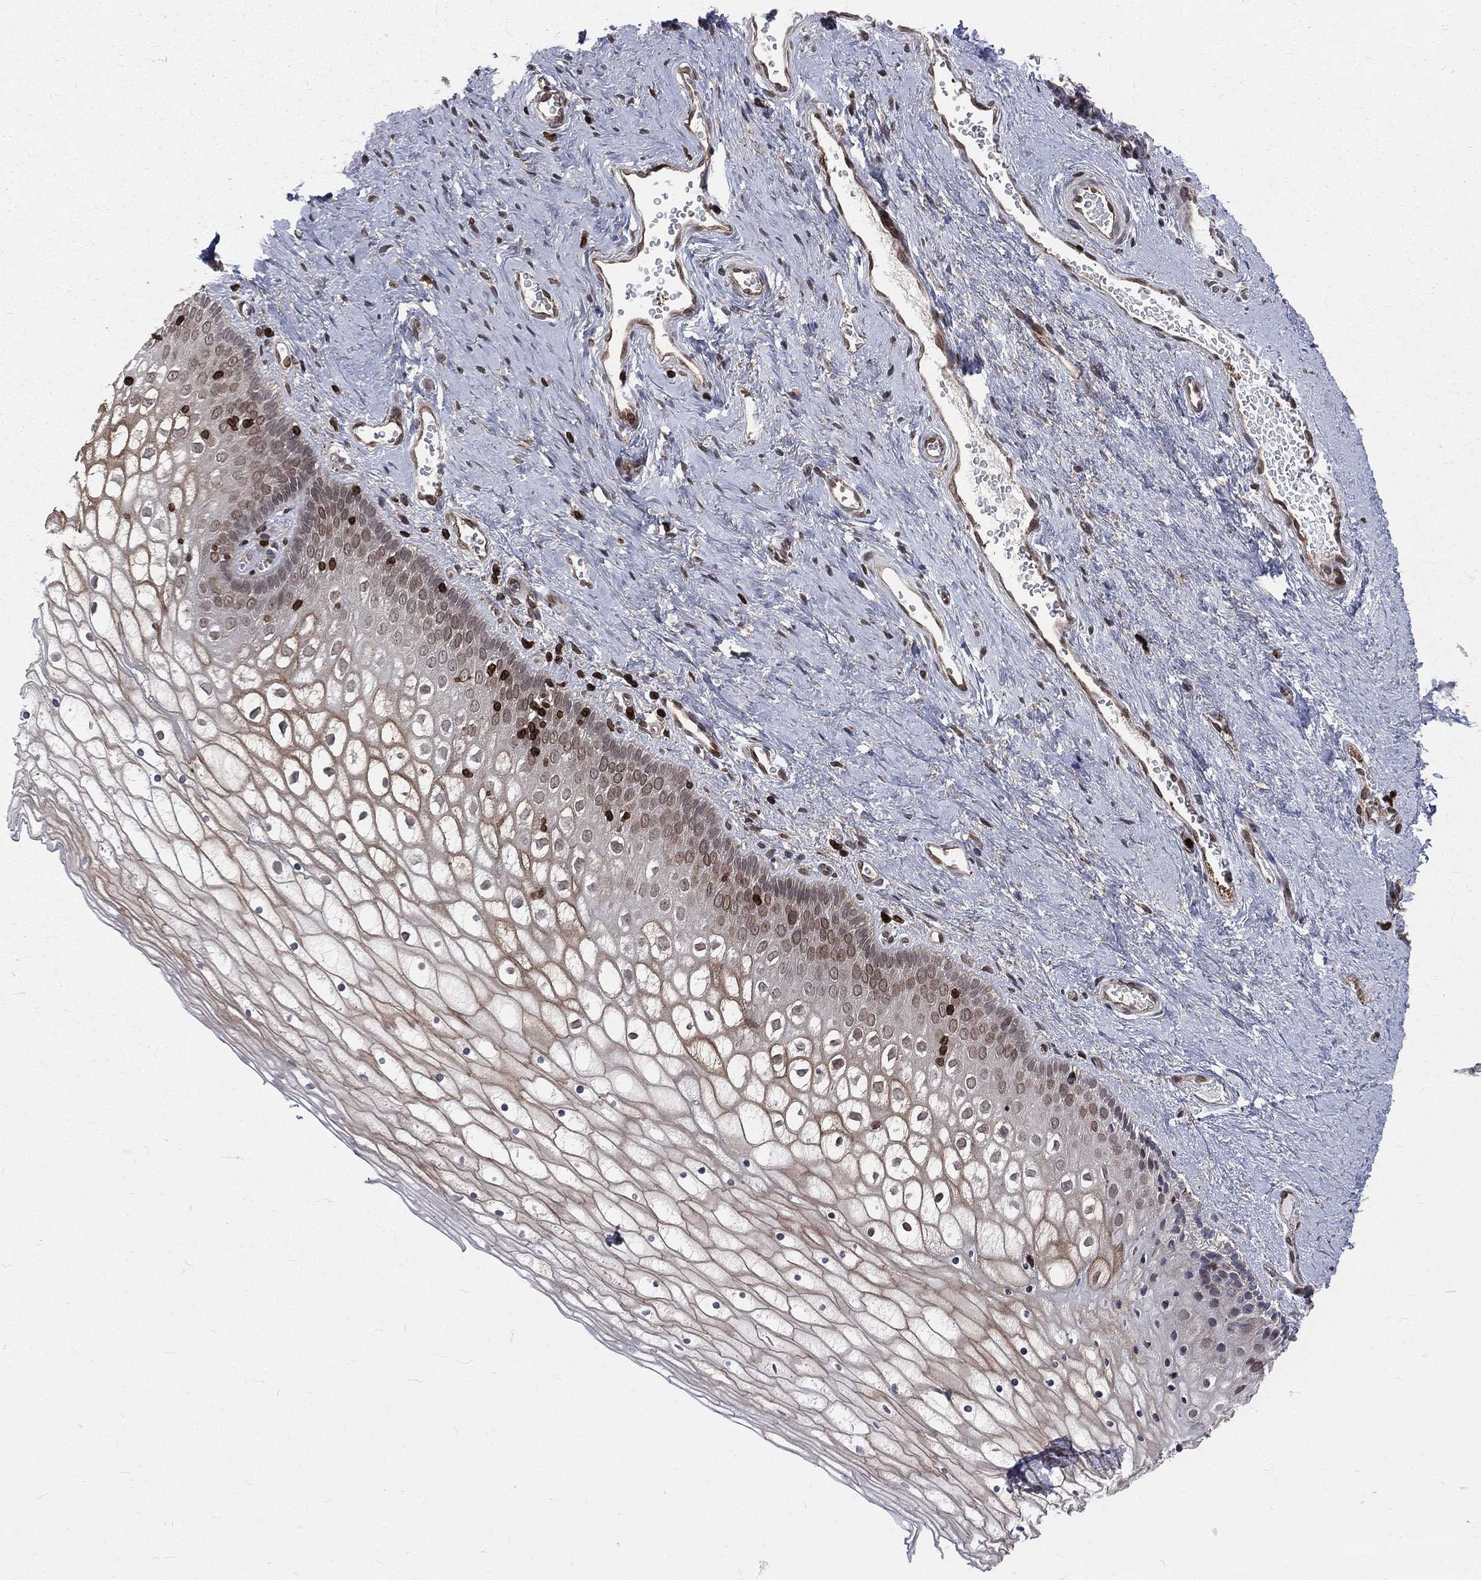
{"staining": {"intensity": "moderate", "quantity": "<25%", "location": "cytoplasmic/membranous,nuclear"}, "tissue": "vagina", "cell_type": "Squamous epithelial cells", "image_type": "normal", "snomed": [{"axis": "morphology", "description": "Normal tissue, NOS"}, {"axis": "topography", "description": "Vagina"}], "caption": "Normal vagina was stained to show a protein in brown. There is low levels of moderate cytoplasmic/membranous,nuclear staining in about <25% of squamous epithelial cells.", "gene": "LBR", "patient": {"sex": "female", "age": 32}}